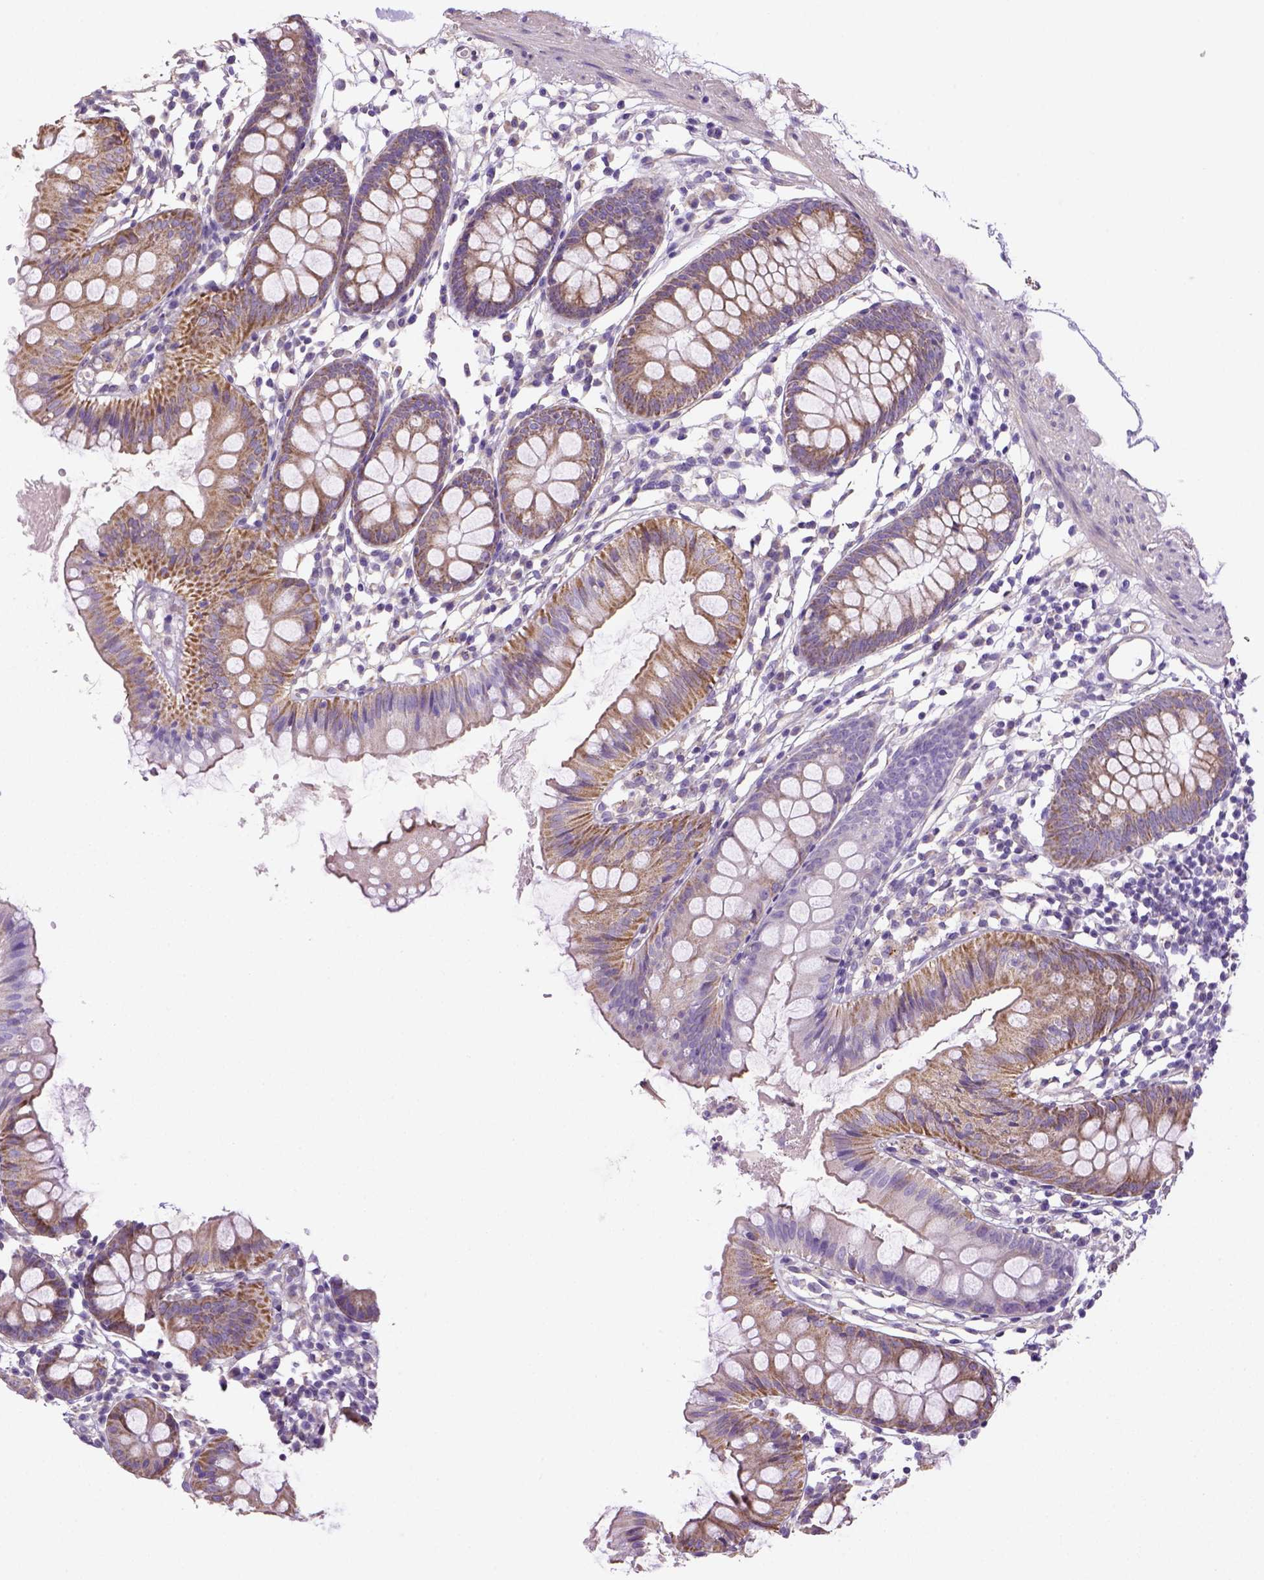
{"staining": {"intensity": "negative", "quantity": "none", "location": "none"}, "tissue": "colon", "cell_type": "Endothelial cells", "image_type": "normal", "snomed": [{"axis": "morphology", "description": "Normal tissue, NOS"}, {"axis": "topography", "description": "Colon"}], "caption": "Immunohistochemistry micrograph of benign colon: colon stained with DAB shows no significant protein positivity in endothelial cells. (DAB (3,3'-diaminobenzidine) immunohistochemistry (IHC), high magnification).", "gene": "HTRA1", "patient": {"sex": "female", "age": 84}}